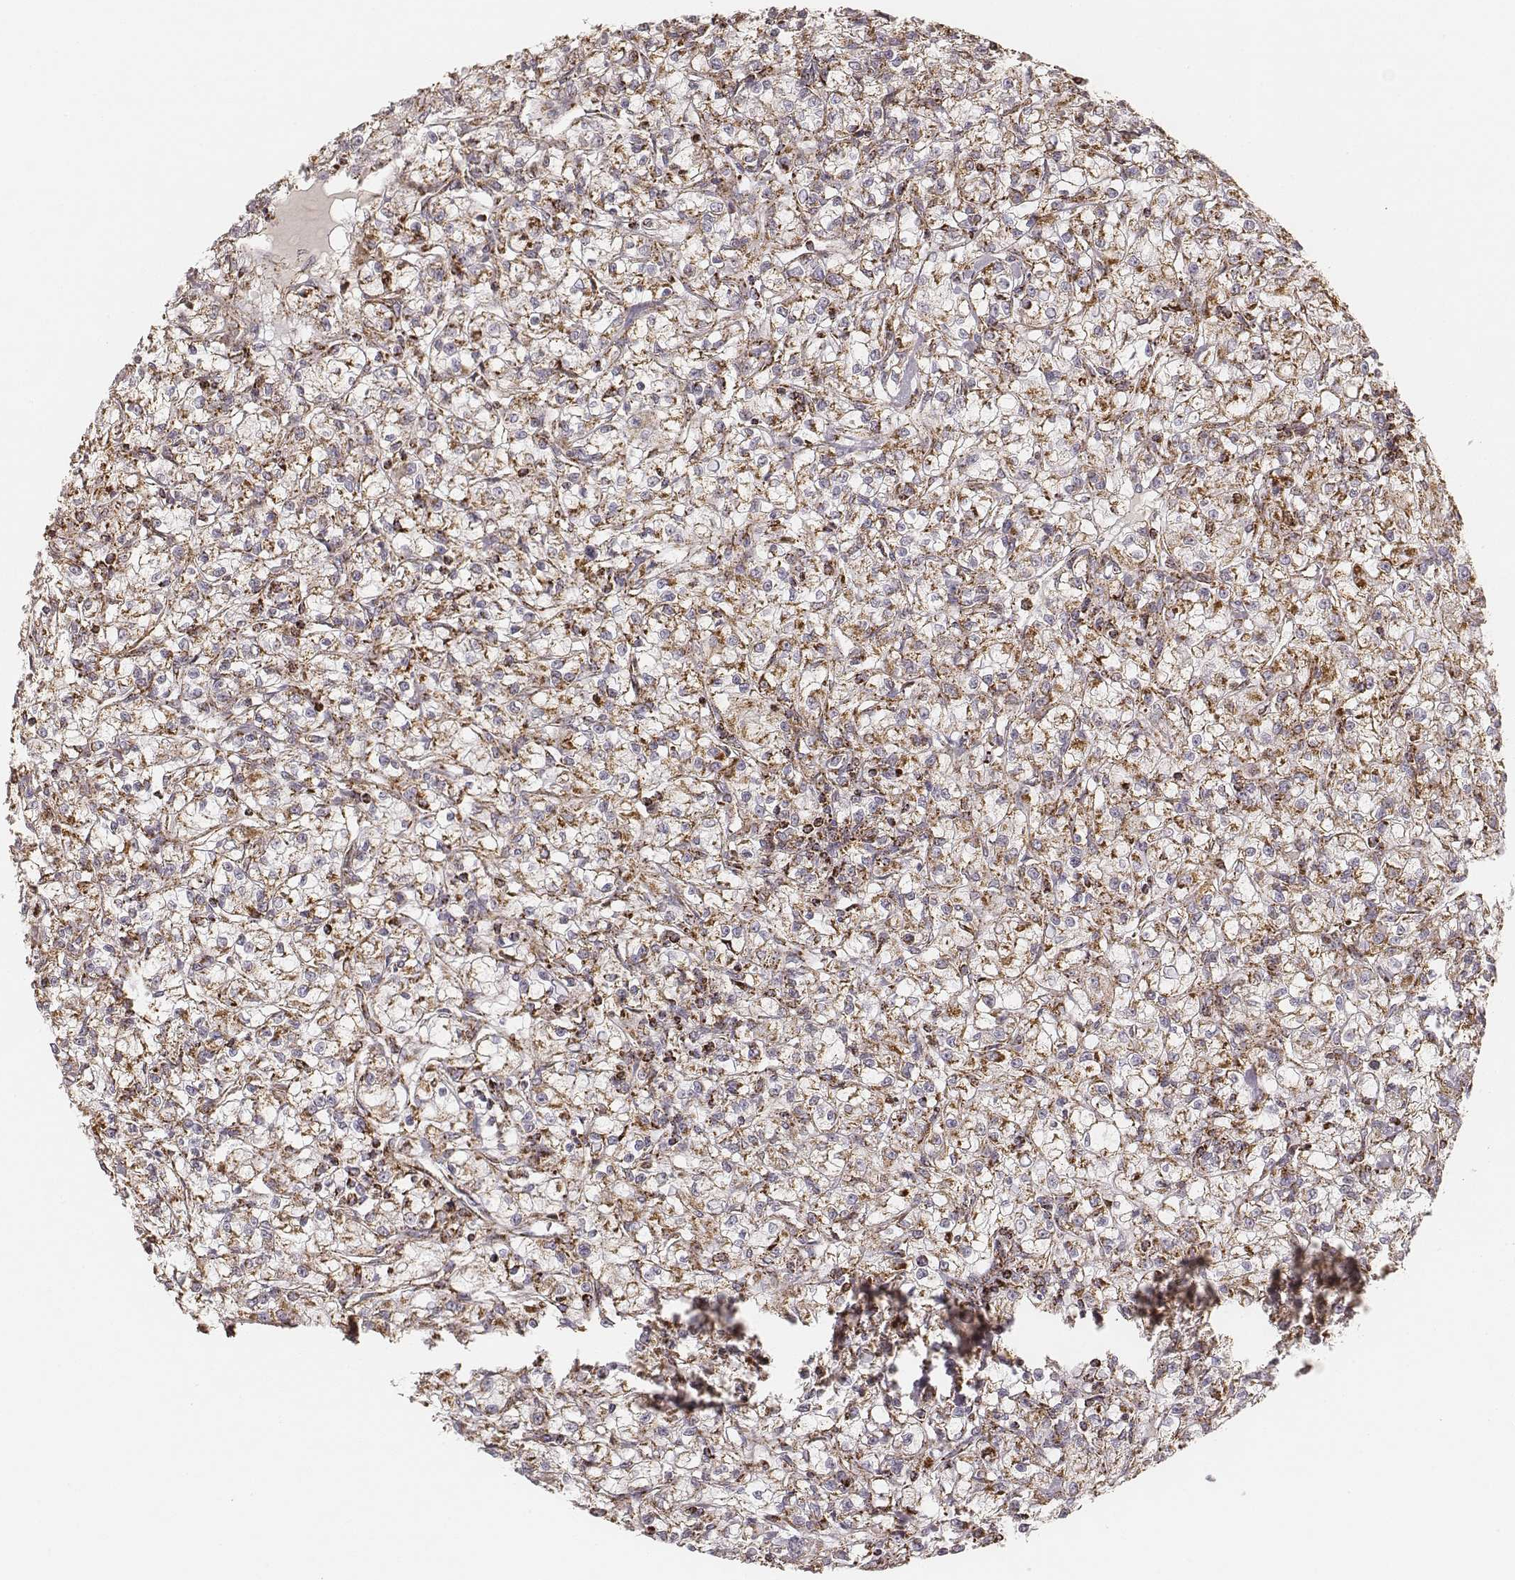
{"staining": {"intensity": "moderate", "quantity": ">75%", "location": "cytoplasmic/membranous"}, "tissue": "renal cancer", "cell_type": "Tumor cells", "image_type": "cancer", "snomed": [{"axis": "morphology", "description": "Adenocarcinoma, NOS"}, {"axis": "topography", "description": "Kidney"}], "caption": "This is an image of IHC staining of renal cancer, which shows moderate positivity in the cytoplasmic/membranous of tumor cells.", "gene": "CS", "patient": {"sex": "female", "age": 59}}